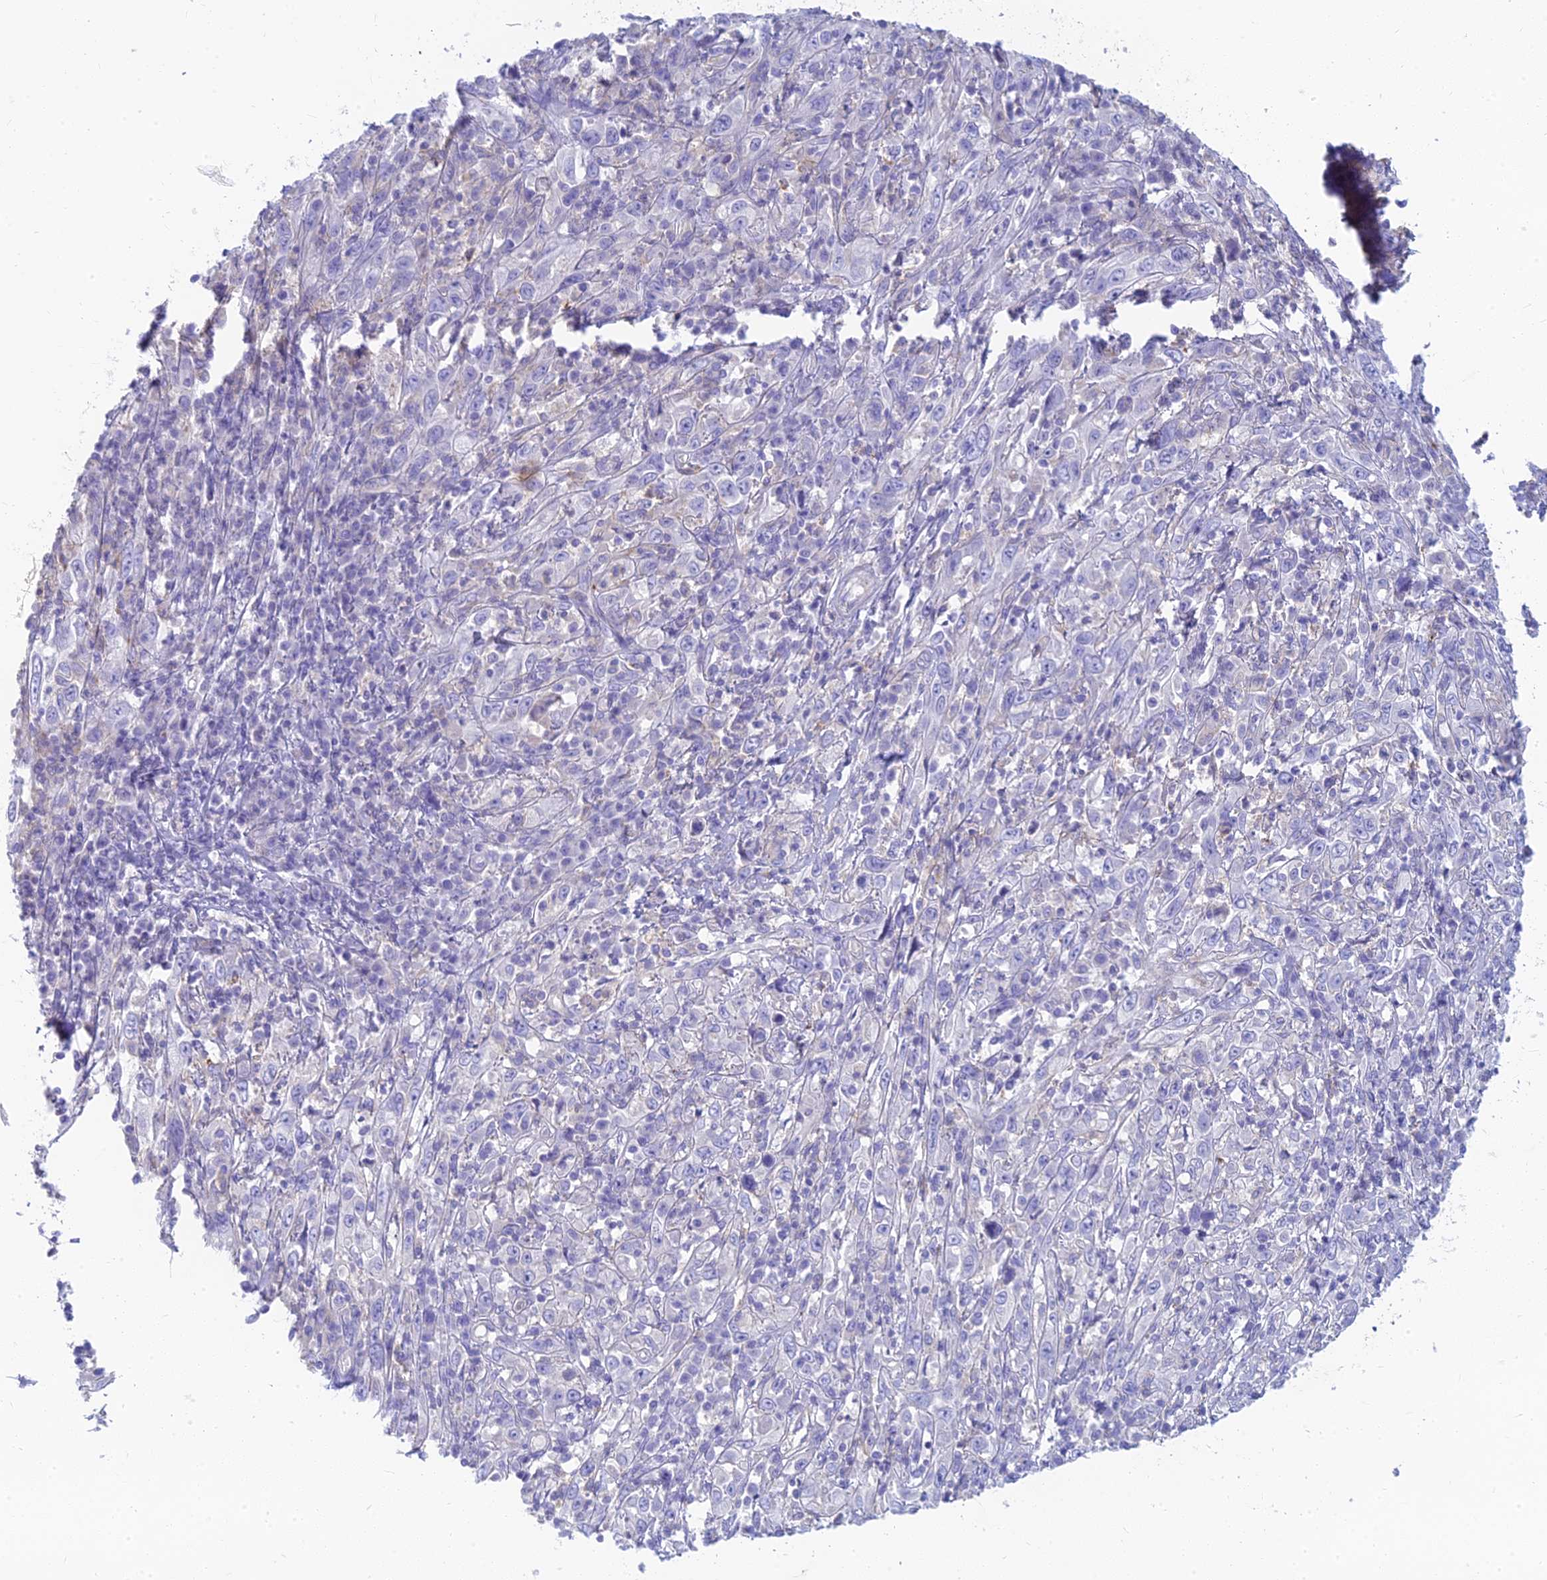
{"staining": {"intensity": "negative", "quantity": "none", "location": "none"}, "tissue": "cervical cancer", "cell_type": "Tumor cells", "image_type": "cancer", "snomed": [{"axis": "morphology", "description": "Squamous cell carcinoma, NOS"}, {"axis": "topography", "description": "Cervix"}], "caption": "Tumor cells show no significant protein positivity in cervical cancer (squamous cell carcinoma). Nuclei are stained in blue.", "gene": "STRN4", "patient": {"sex": "female", "age": 46}}